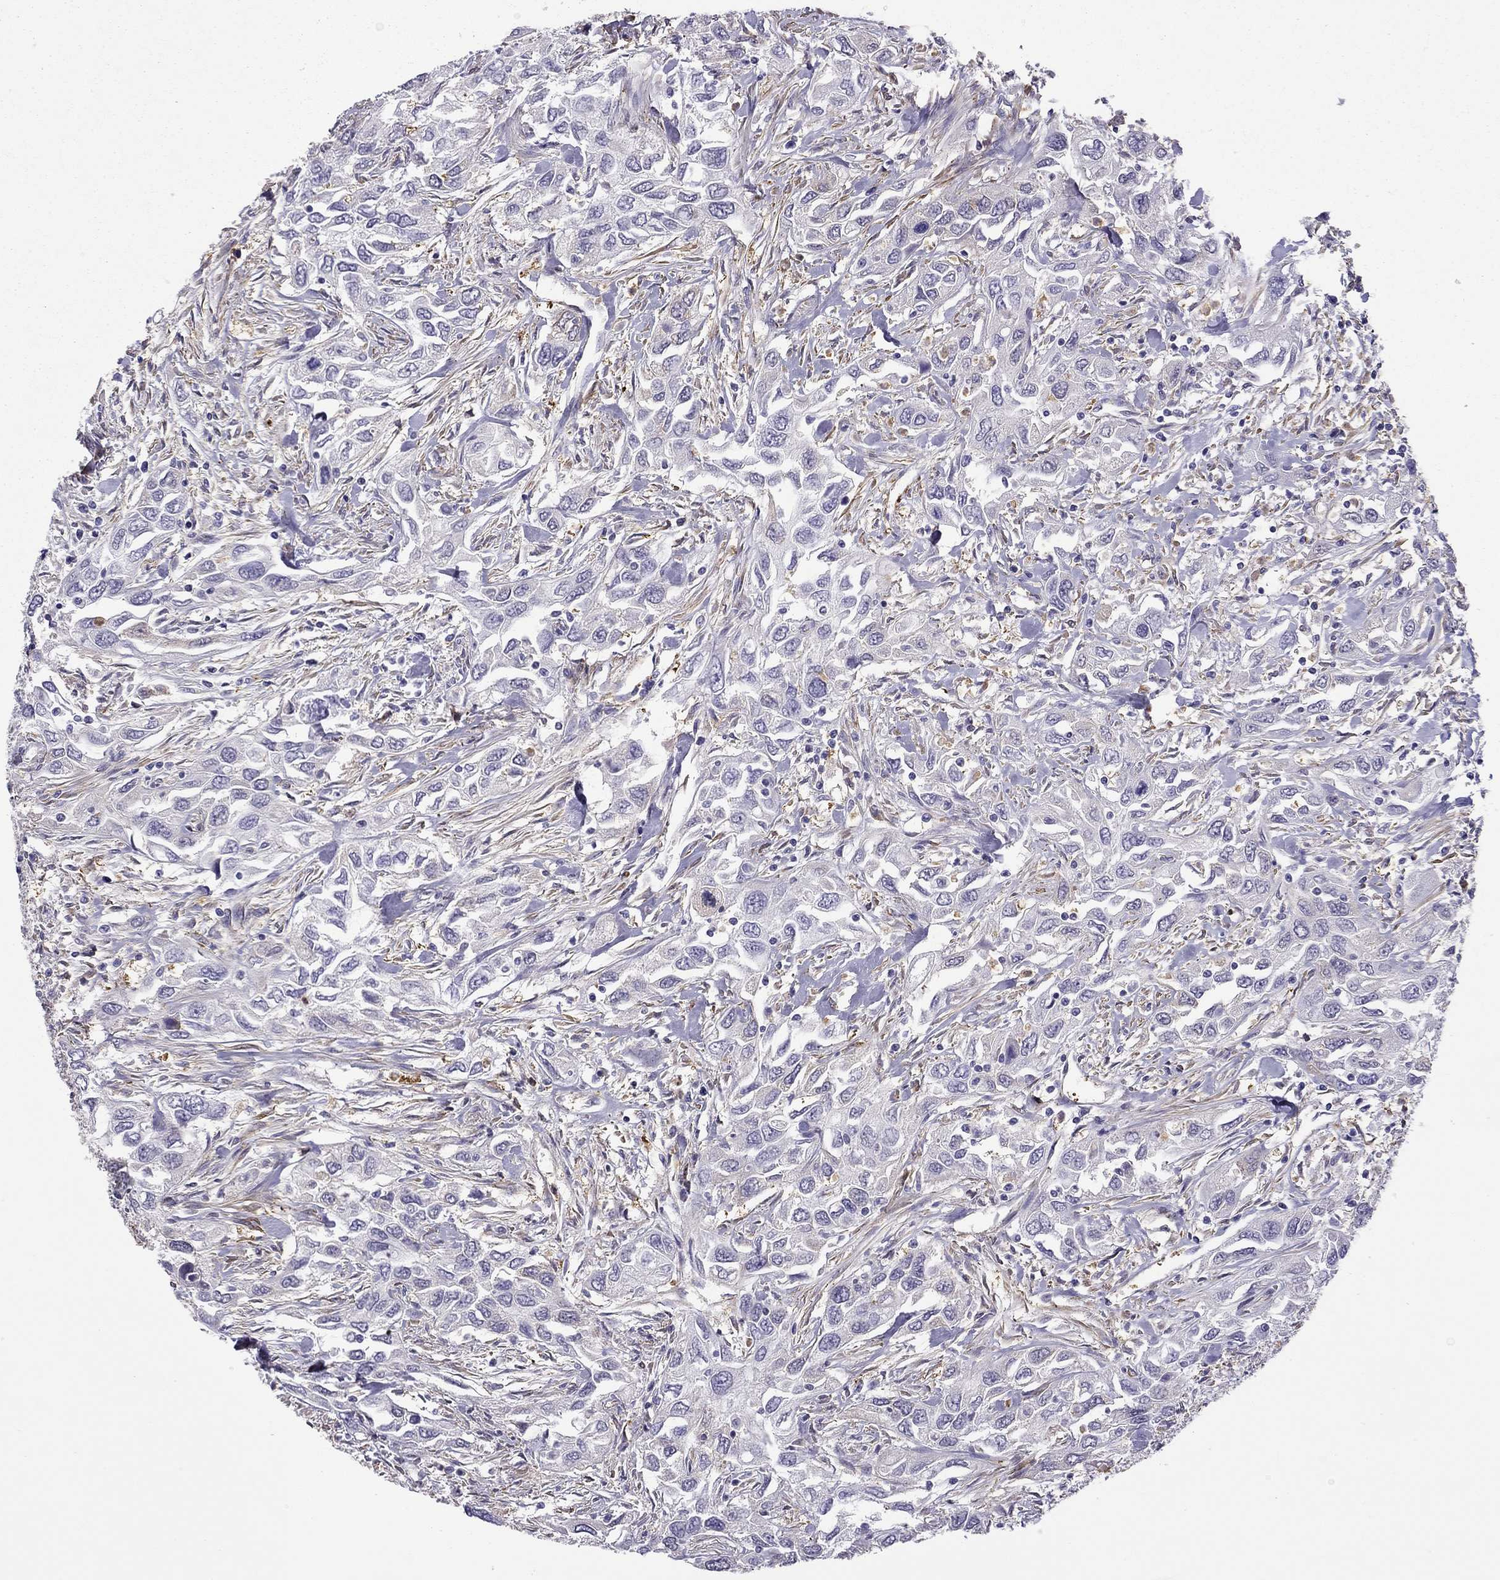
{"staining": {"intensity": "negative", "quantity": "none", "location": "none"}, "tissue": "urothelial cancer", "cell_type": "Tumor cells", "image_type": "cancer", "snomed": [{"axis": "morphology", "description": "Urothelial carcinoma, High grade"}, {"axis": "topography", "description": "Urinary bladder"}], "caption": "High magnification brightfield microscopy of urothelial carcinoma (high-grade) stained with DAB (brown) and counterstained with hematoxylin (blue): tumor cells show no significant staining.", "gene": "MAP4", "patient": {"sex": "male", "age": 76}}